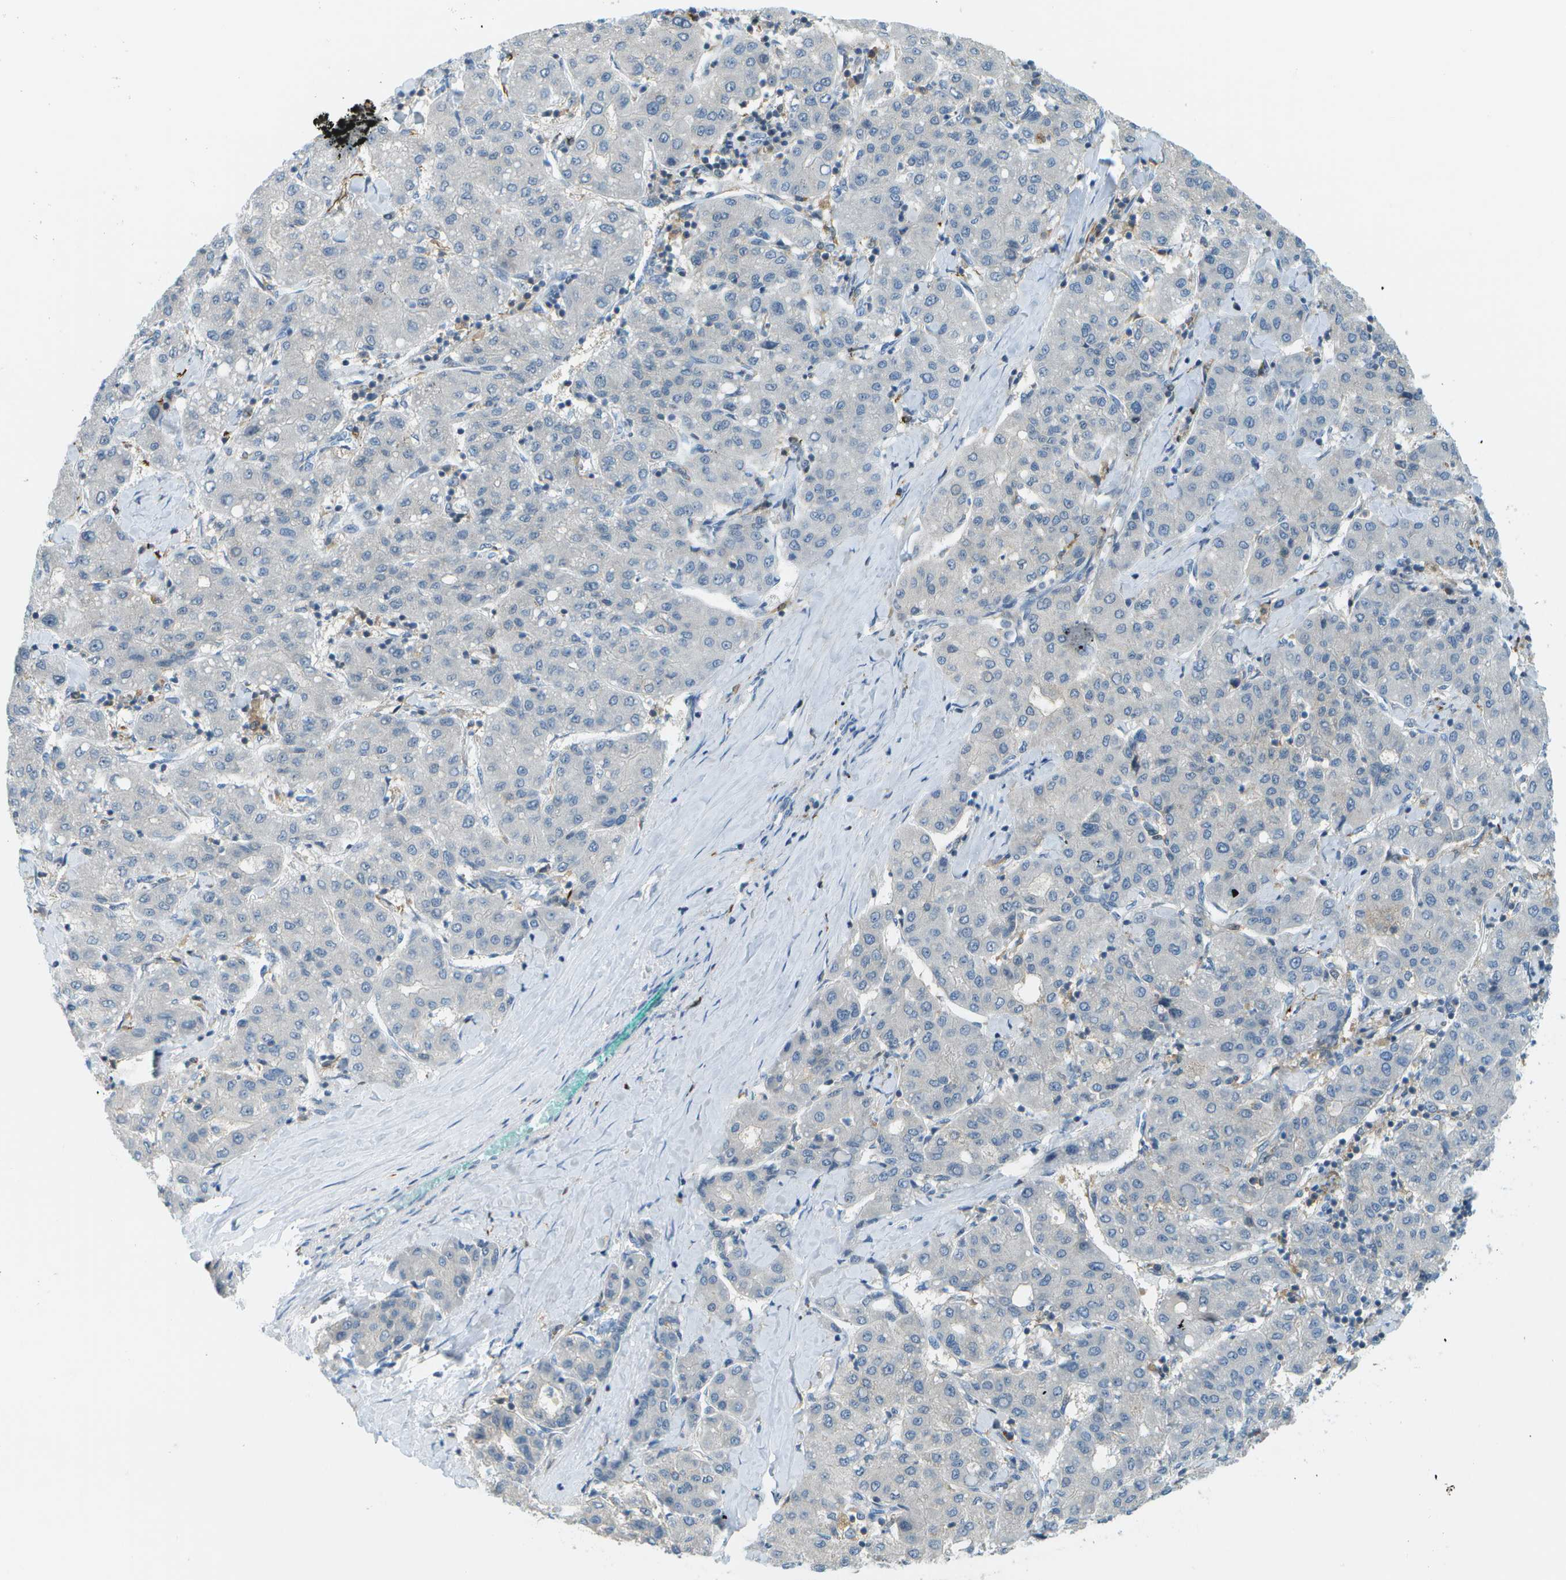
{"staining": {"intensity": "negative", "quantity": "none", "location": "none"}, "tissue": "liver cancer", "cell_type": "Tumor cells", "image_type": "cancer", "snomed": [{"axis": "morphology", "description": "Carcinoma, Hepatocellular, NOS"}, {"axis": "topography", "description": "Liver"}], "caption": "An image of human liver hepatocellular carcinoma is negative for staining in tumor cells.", "gene": "CDH23", "patient": {"sex": "male", "age": 65}}